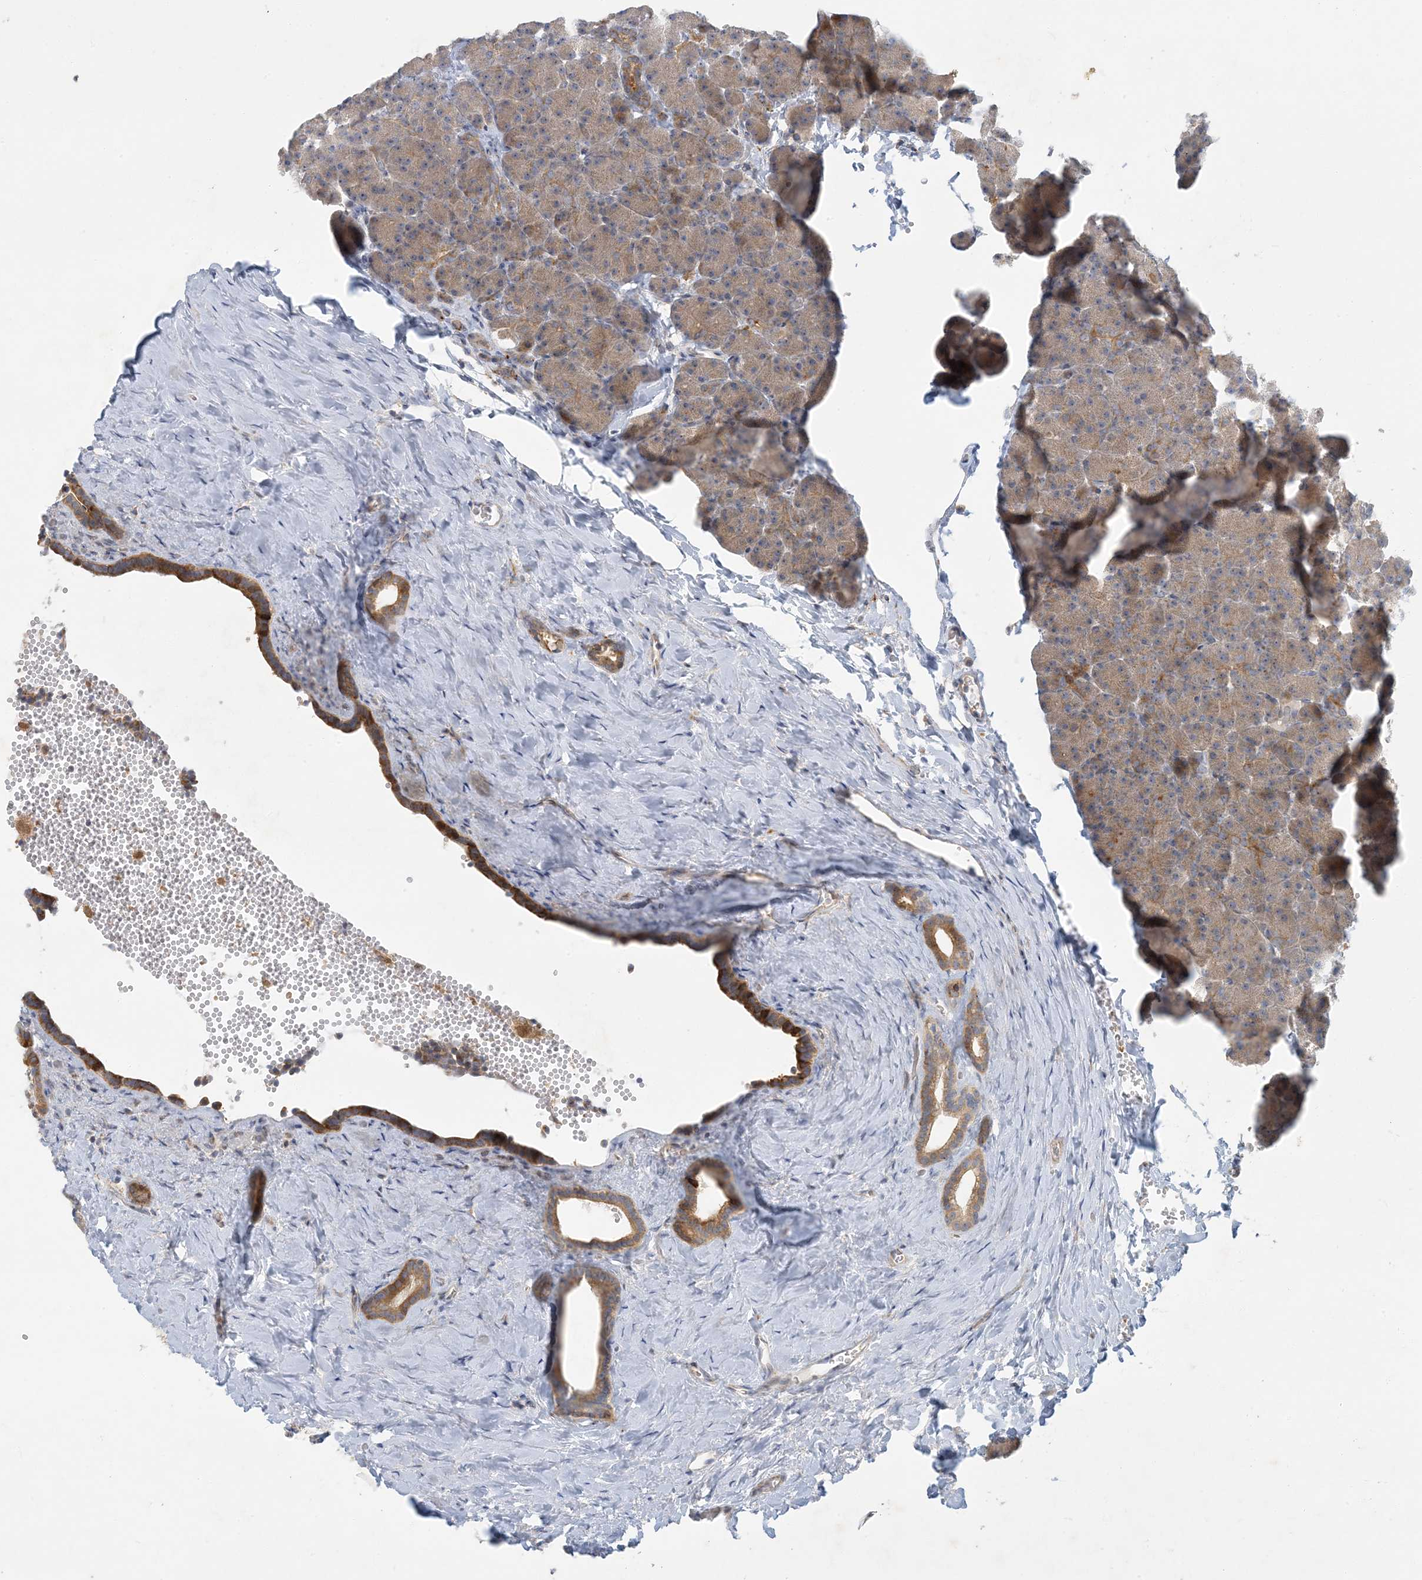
{"staining": {"intensity": "strong", "quantity": ">75%", "location": "cytoplasmic/membranous"}, "tissue": "pancreas", "cell_type": "Exocrine glandular cells", "image_type": "normal", "snomed": [{"axis": "morphology", "description": "Normal tissue, NOS"}, {"axis": "morphology", "description": "Carcinoid, malignant, NOS"}, {"axis": "topography", "description": "Pancreas"}], "caption": "This photomicrograph shows immunohistochemistry staining of benign human pancreas, with high strong cytoplasmic/membranous staining in approximately >75% of exocrine glandular cells.", "gene": "LTN1", "patient": {"sex": "female", "age": 35}}